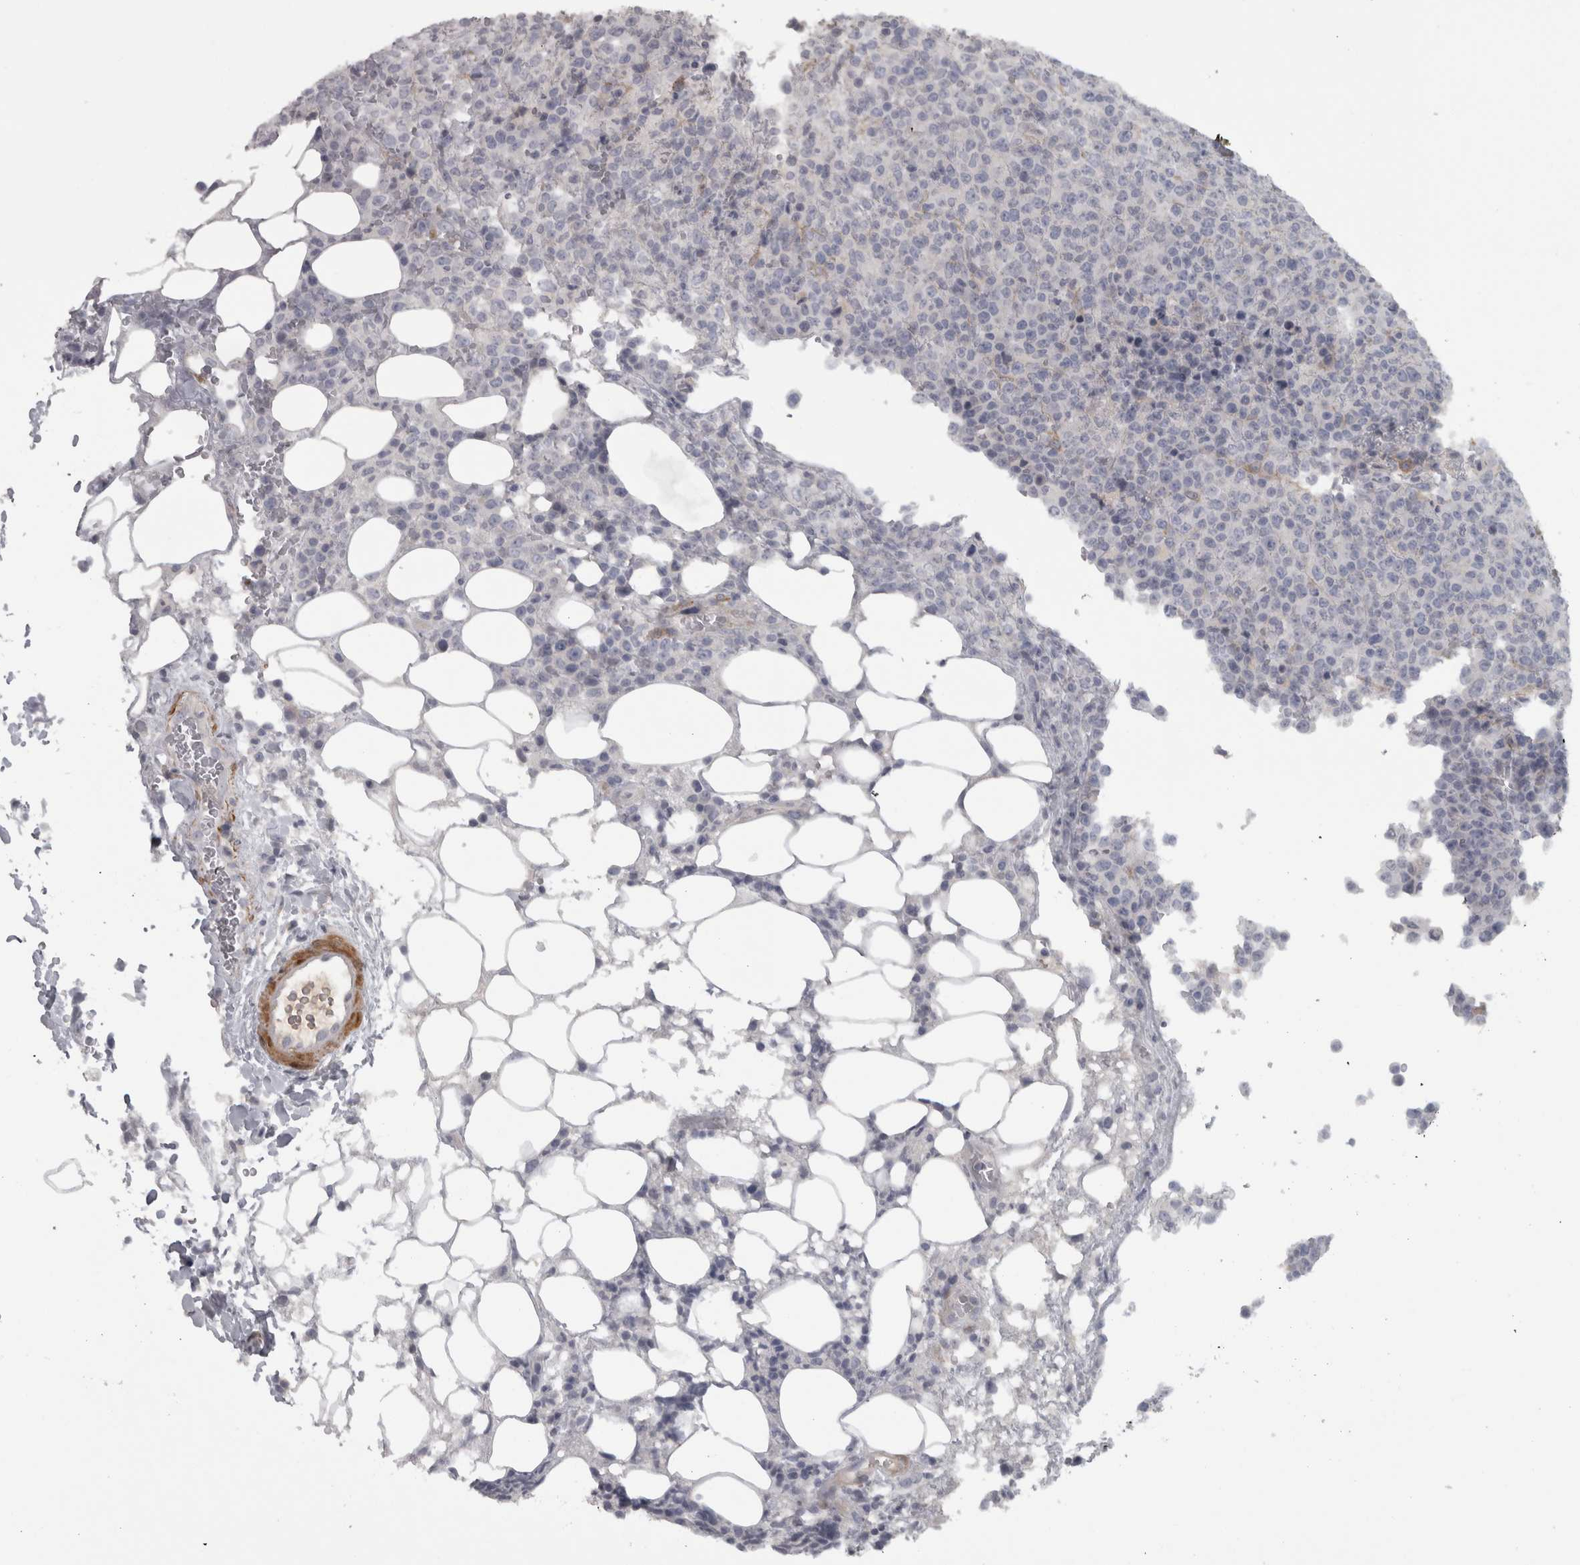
{"staining": {"intensity": "negative", "quantity": "none", "location": "none"}, "tissue": "lymphoma", "cell_type": "Tumor cells", "image_type": "cancer", "snomed": [{"axis": "morphology", "description": "Malignant lymphoma, non-Hodgkin's type, High grade"}, {"axis": "topography", "description": "Lymph node"}], "caption": "Protein analysis of lymphoma displays no significant positivity in tumor cells.", "gene": "PPP1R12B", "patient": {"sex": "male", "age": 13}}